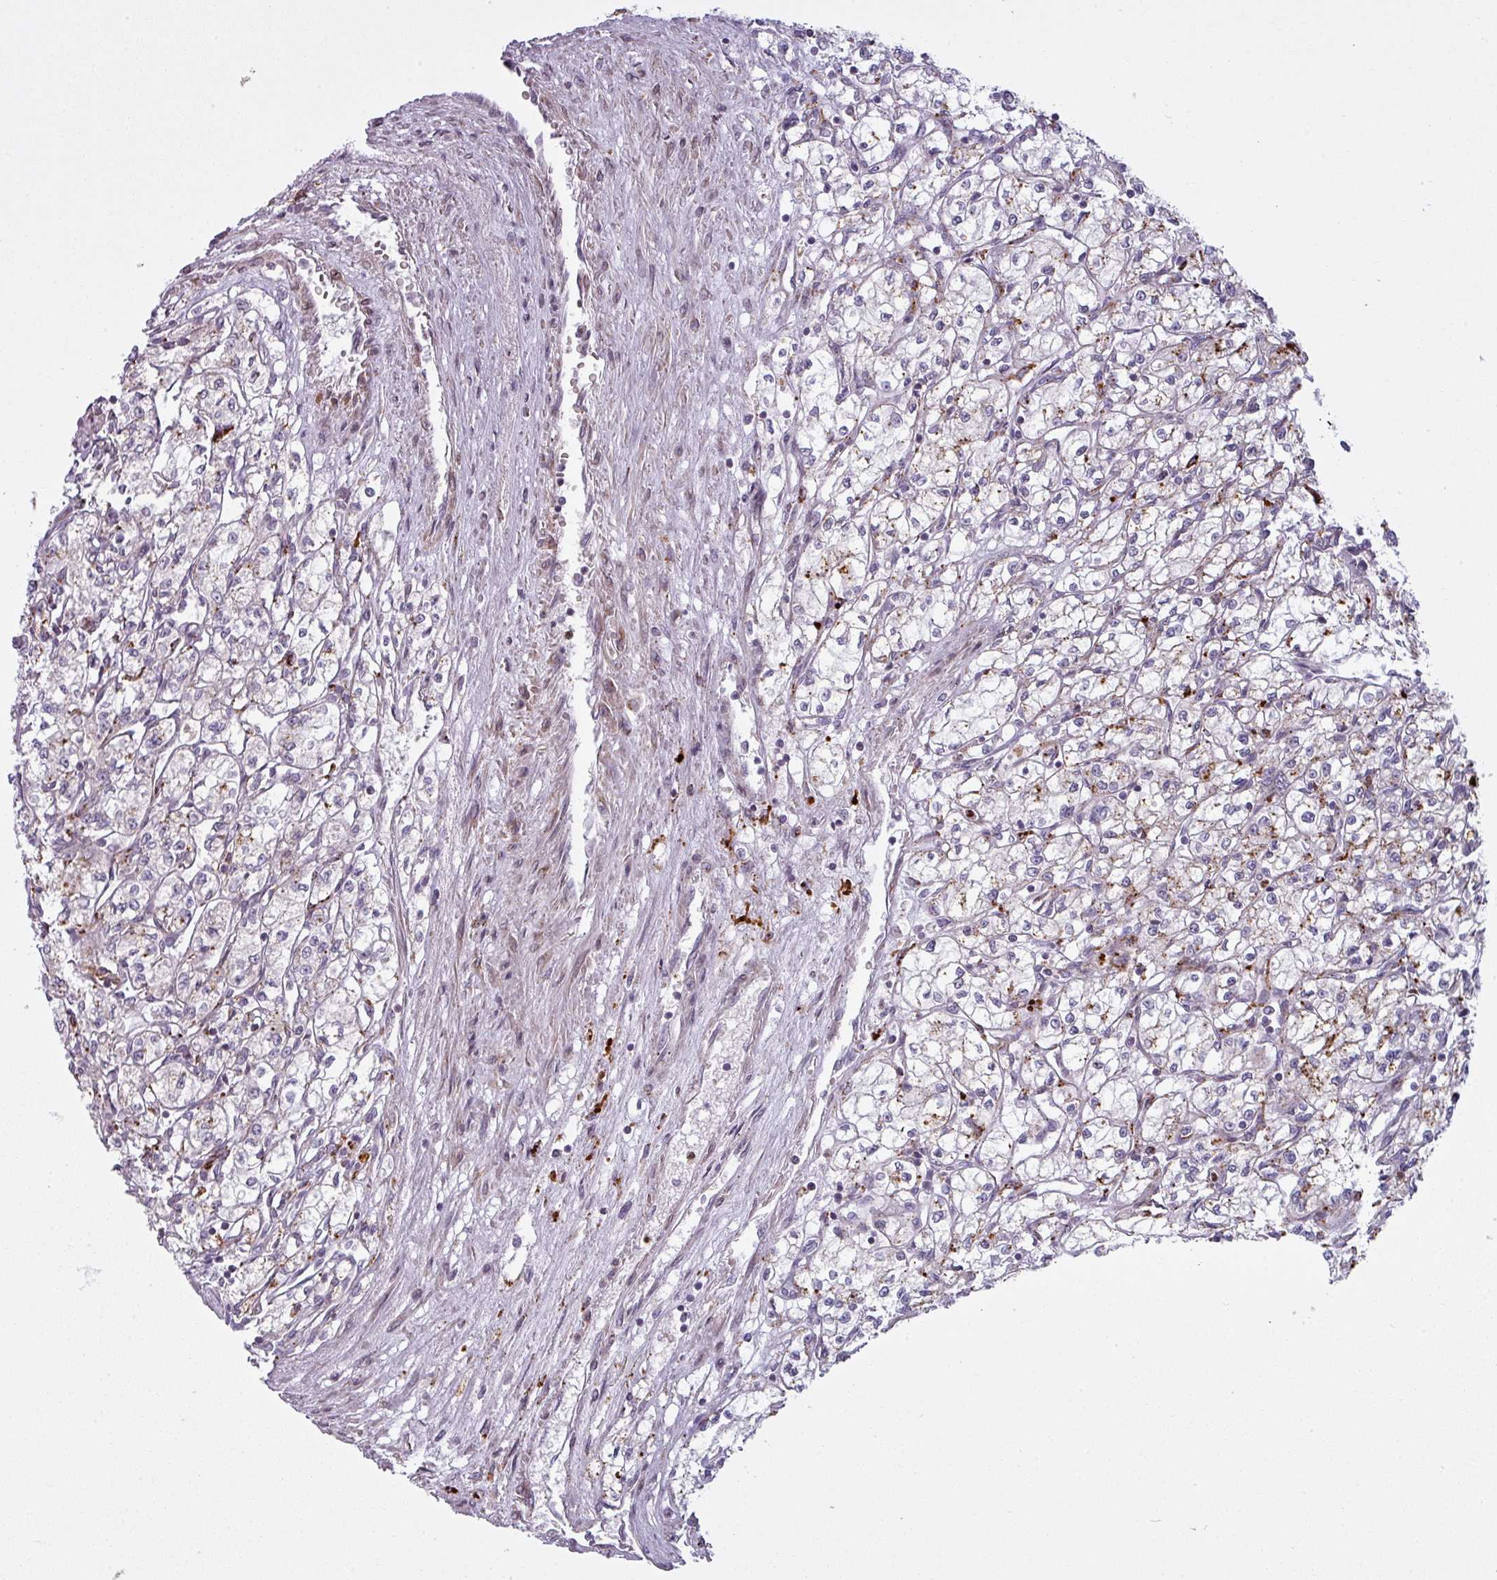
{"staining": {"intensity": "moderate", "quantity": "<25%", "location": "cytoplasmic/membranous"}, "tissue": "renal cancer", "cell_type": "Tumor cells", "image_type": "cancer", "snomed": [{"axis": "morphology", "description": "Adenocarcinoma, NOS"}, {"axis": "topography", "description": "Kidney"}], "caption": "Immunohistochemistry (DAB (3,3'-diaminobenzidine)) staining of human renal cancer displays moderate cytoplasmic/membranous protein positivity in about <25% of tumor cells. The staining is performed using DAB (3,3'-diaminobenzidine) brown chromogen to label protein expression. The nuclei are counter-stained blue using hematoxylin.", "gene": "MAP7D2", "patient": {"sex": "male", "age": 59}}